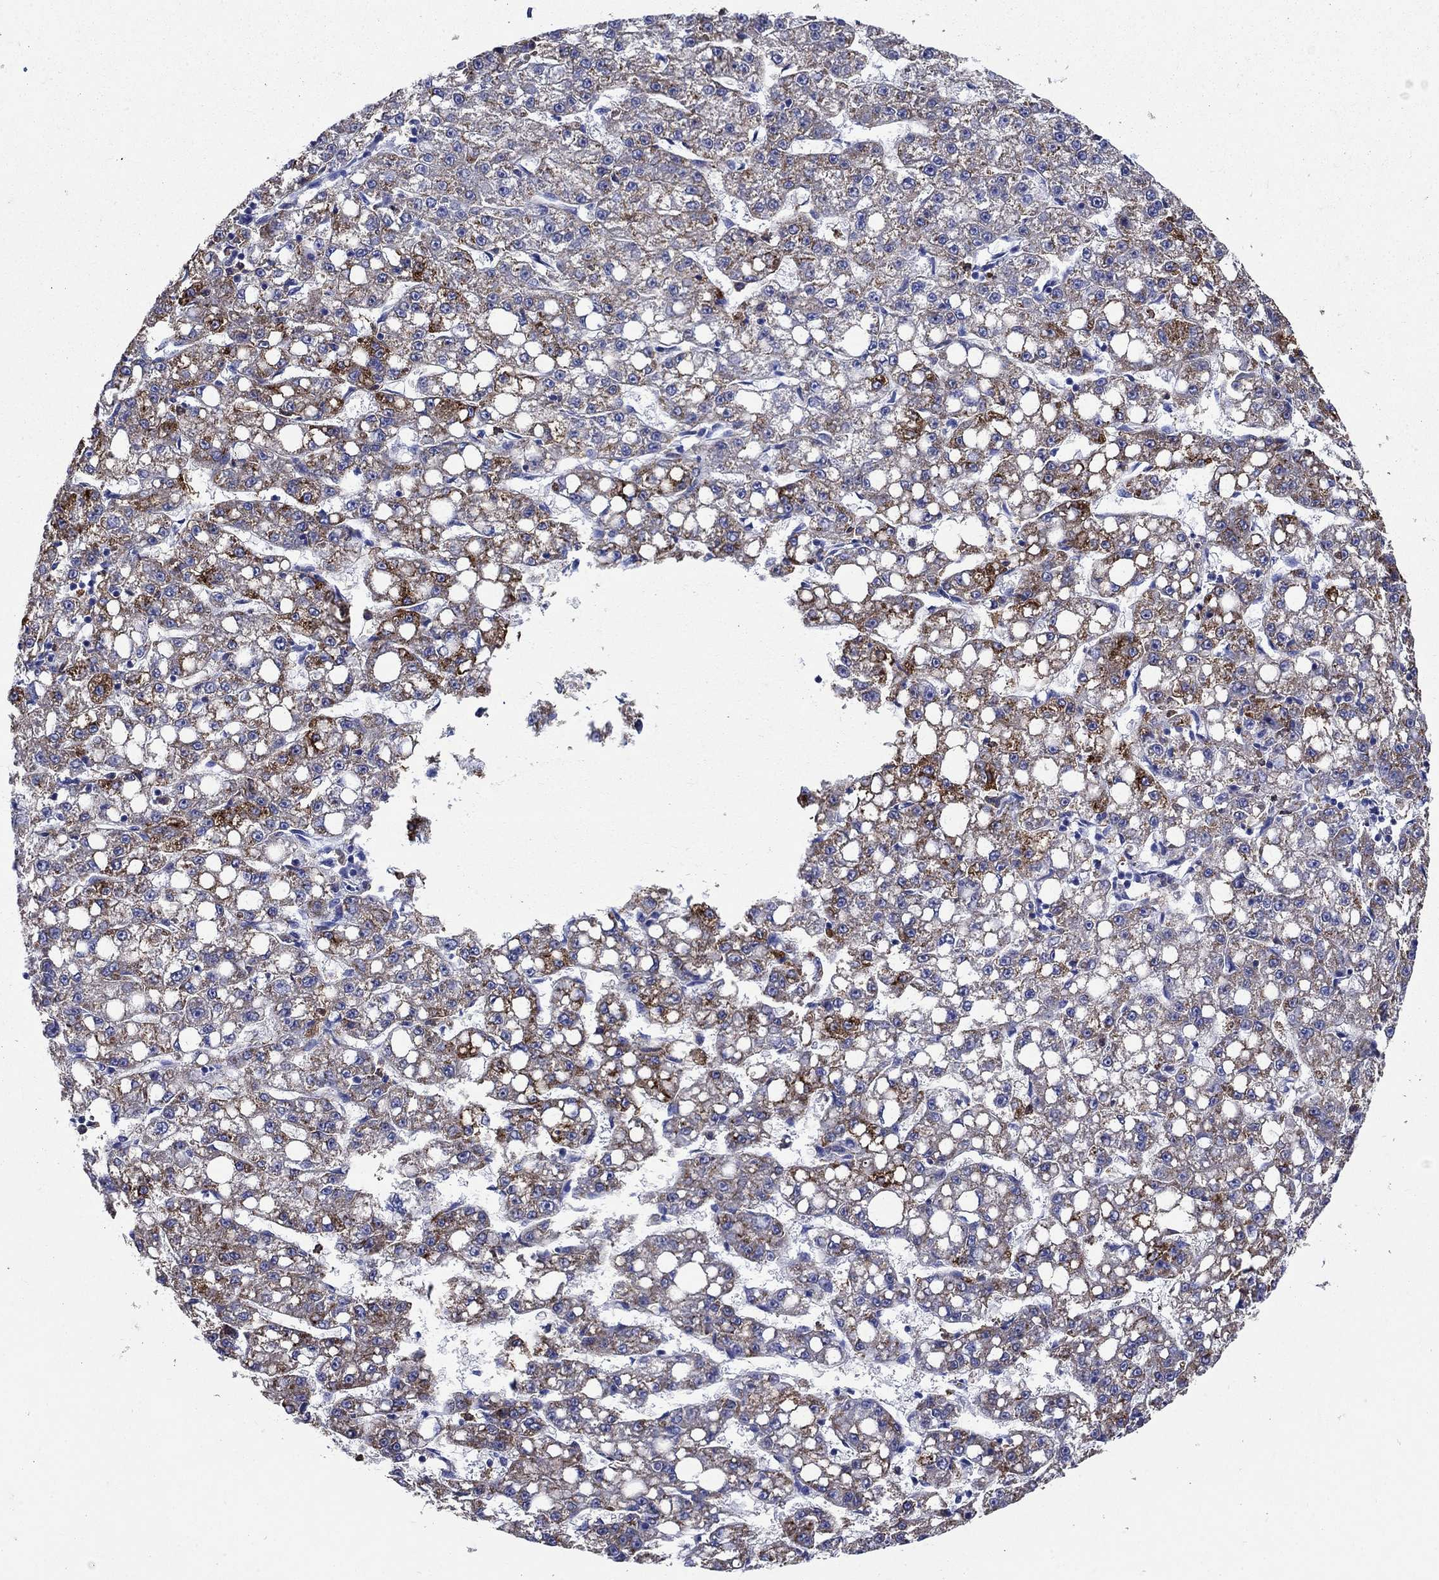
{"staining": {"intensity": "strong", "quantity": "25%-75%", "location": "cytoplasmic/membranous"}, "tissue": "liver cancer", "cell_type": "Tumor cells", "image_type": "cancer", "snomed": [{"axis": "morphology", "description": "Carcinoma, Hepatocellular, NOS"}, {"axis": "topography", "description": "Liver"}], "caption": "Immunohistochemistry (IHC) image of human liver cancer (hepatocellular carcinoma) stained for a protein (brown), which exhibits high levels of strong cytoplasmic/membranous expression in approximately 25%-75% of tumor cells.", "gene": "TFR2", "patient": {"sex": "female", "age": 65}}